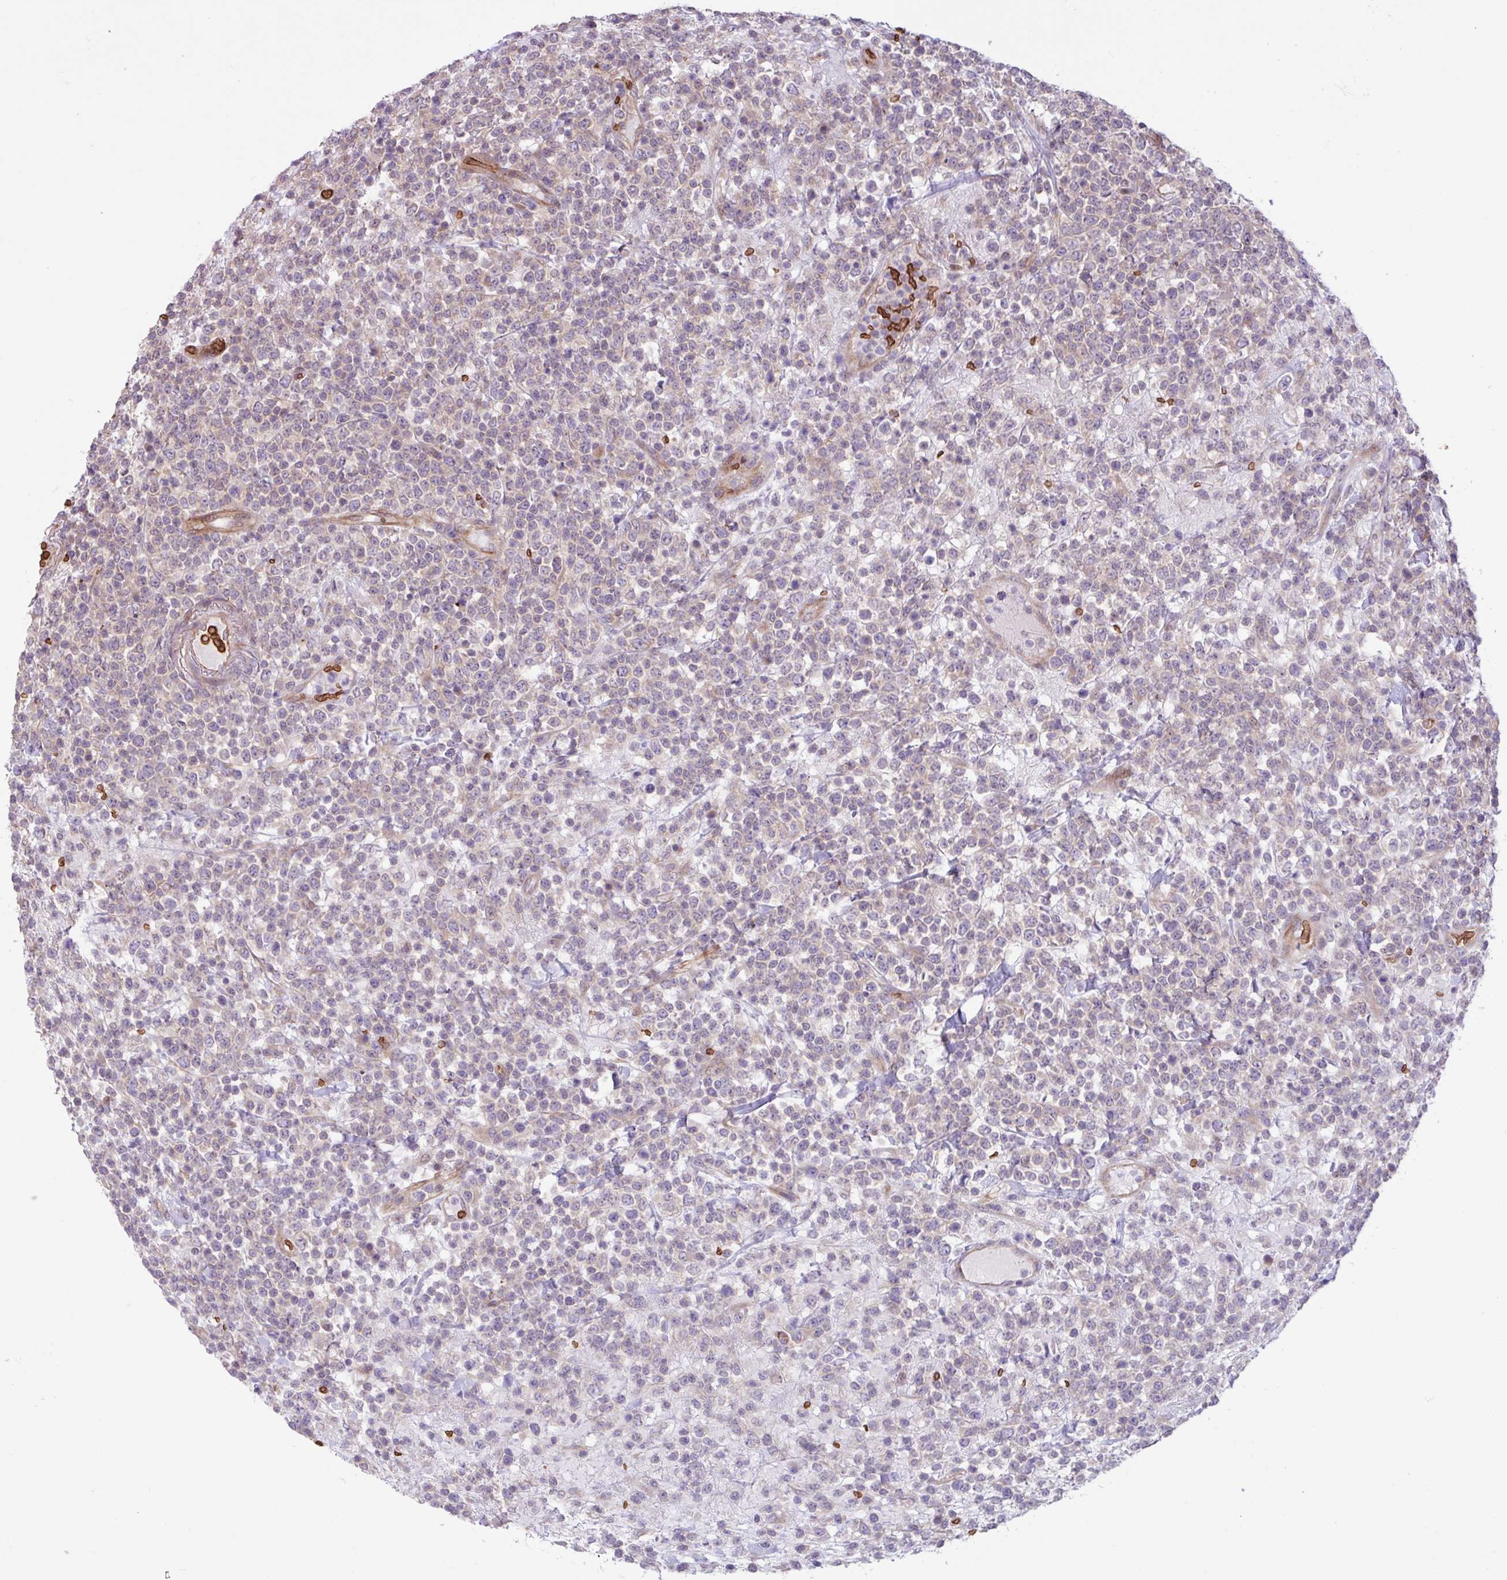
{"staining": {"intensity": "negative", "quantity": "none", "location": "none"}, "tissue": "lymphoma", "cell_type": "Tumor cells", "image_type": "cancer", "snomed": [{"axis": "morphology", "description": "Malignant lymphoma, non-Hodgkin's type, High grade"}, {"axis": "topography", "description": "Colon"}], "caption": "This is a histopathology image of IHC staining of lymphoma, which shows no positivity in tumor cells.", "gene": "RAD21L1", "patient": {"sex": "female", "age": 53}}